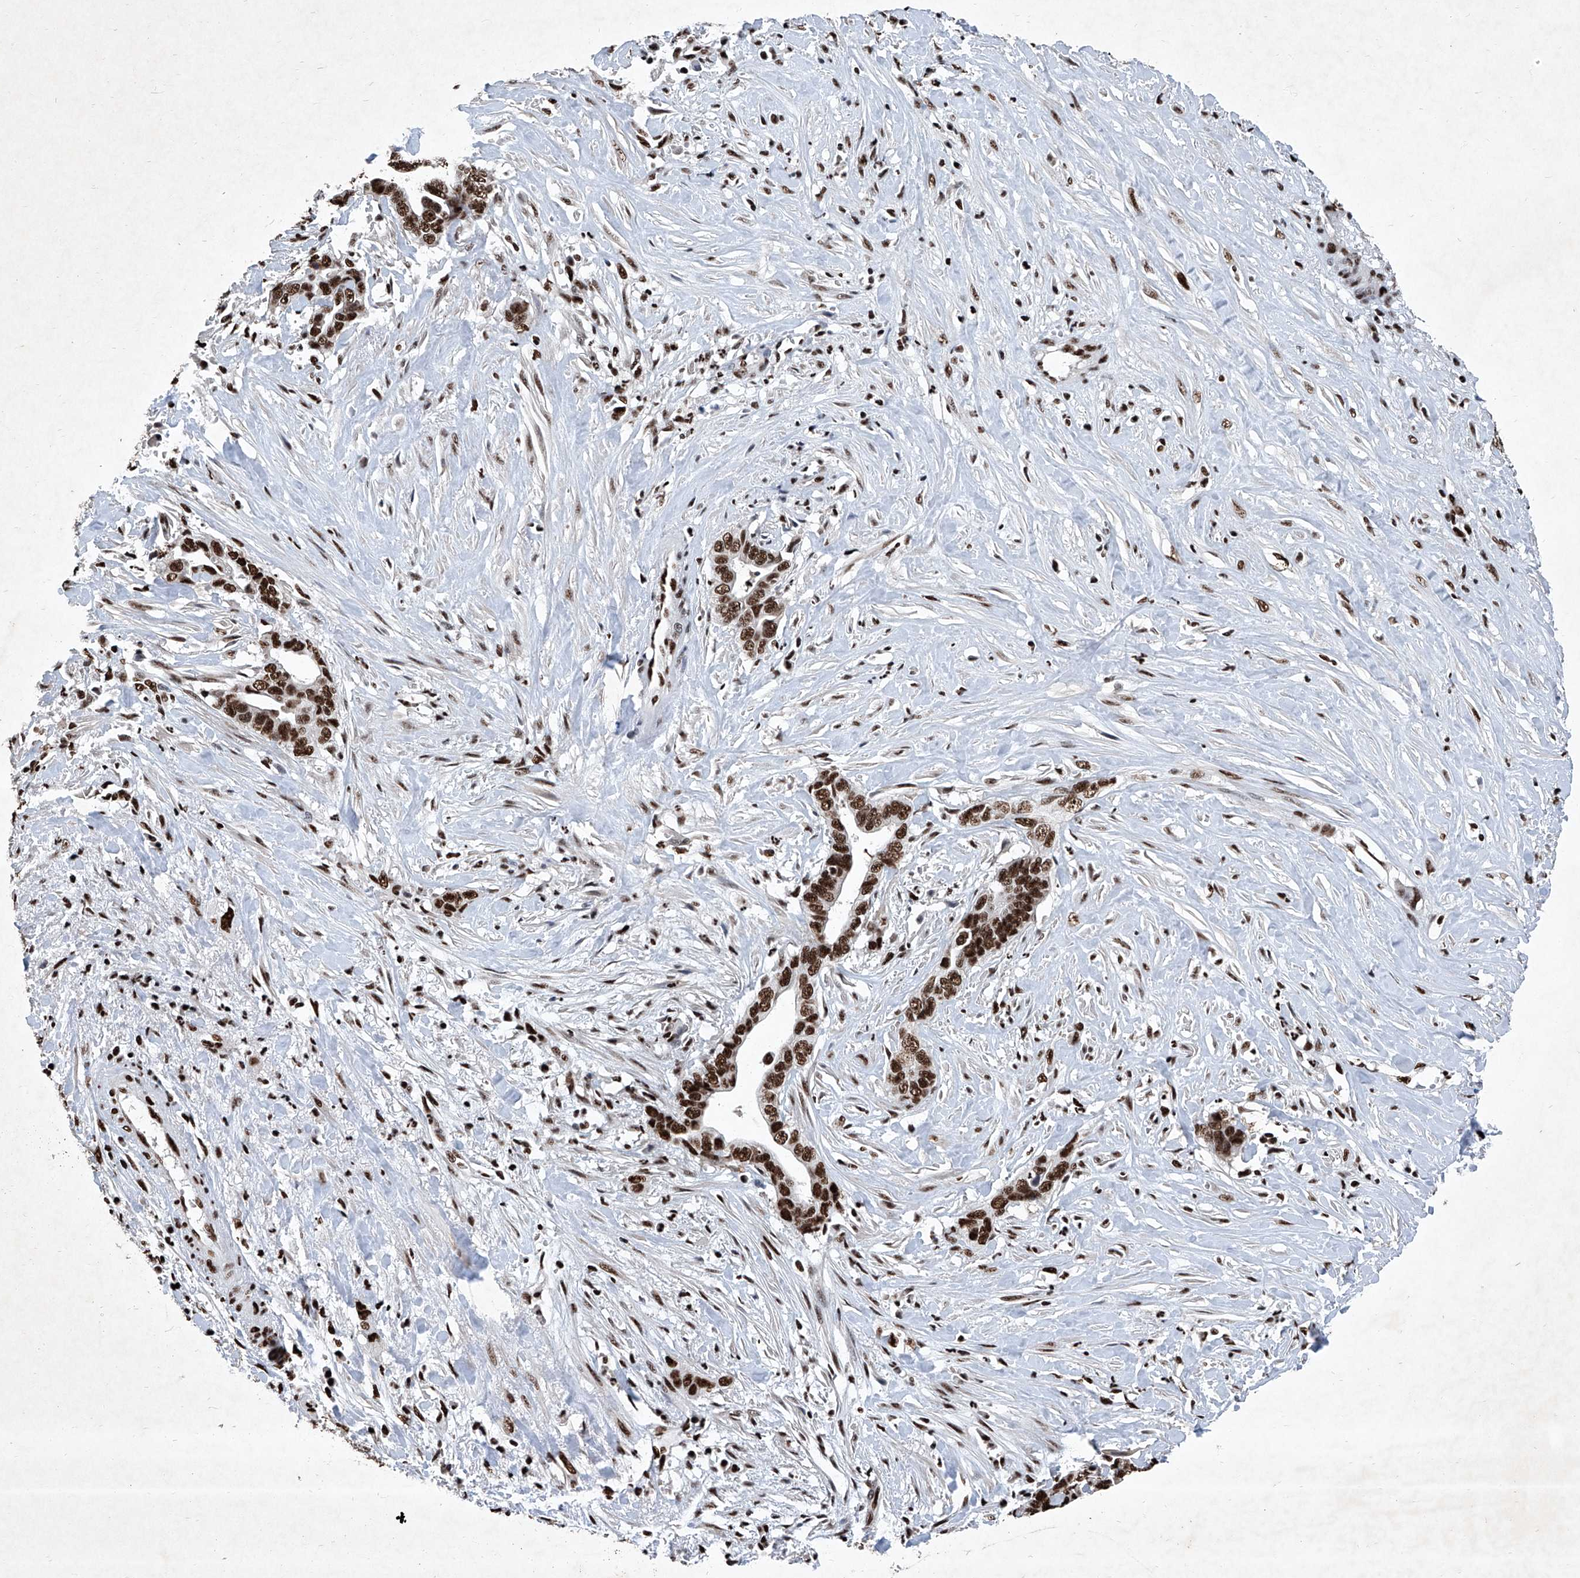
{"staining": {"intensity": "strong", "quantity": ">75%", "location": "nuclear"}, "tissue": "liver cancer", "cell_type": "Tumor cells", "image_type": "cancer", "snomed": [{"axis": "morphology", "description": "Cholangiocarcinoma"}, {"axis": "topography", "description": "Liver"}], "caption": "This photomicrograph demonstrates immunohistochemistry staining of human liver cholangiocarcinoma, with high strong nuclear positivity in about >75% of tumor cells.", "gene": "DDX39B", "patient": {"sex": "female", "age": 79}}